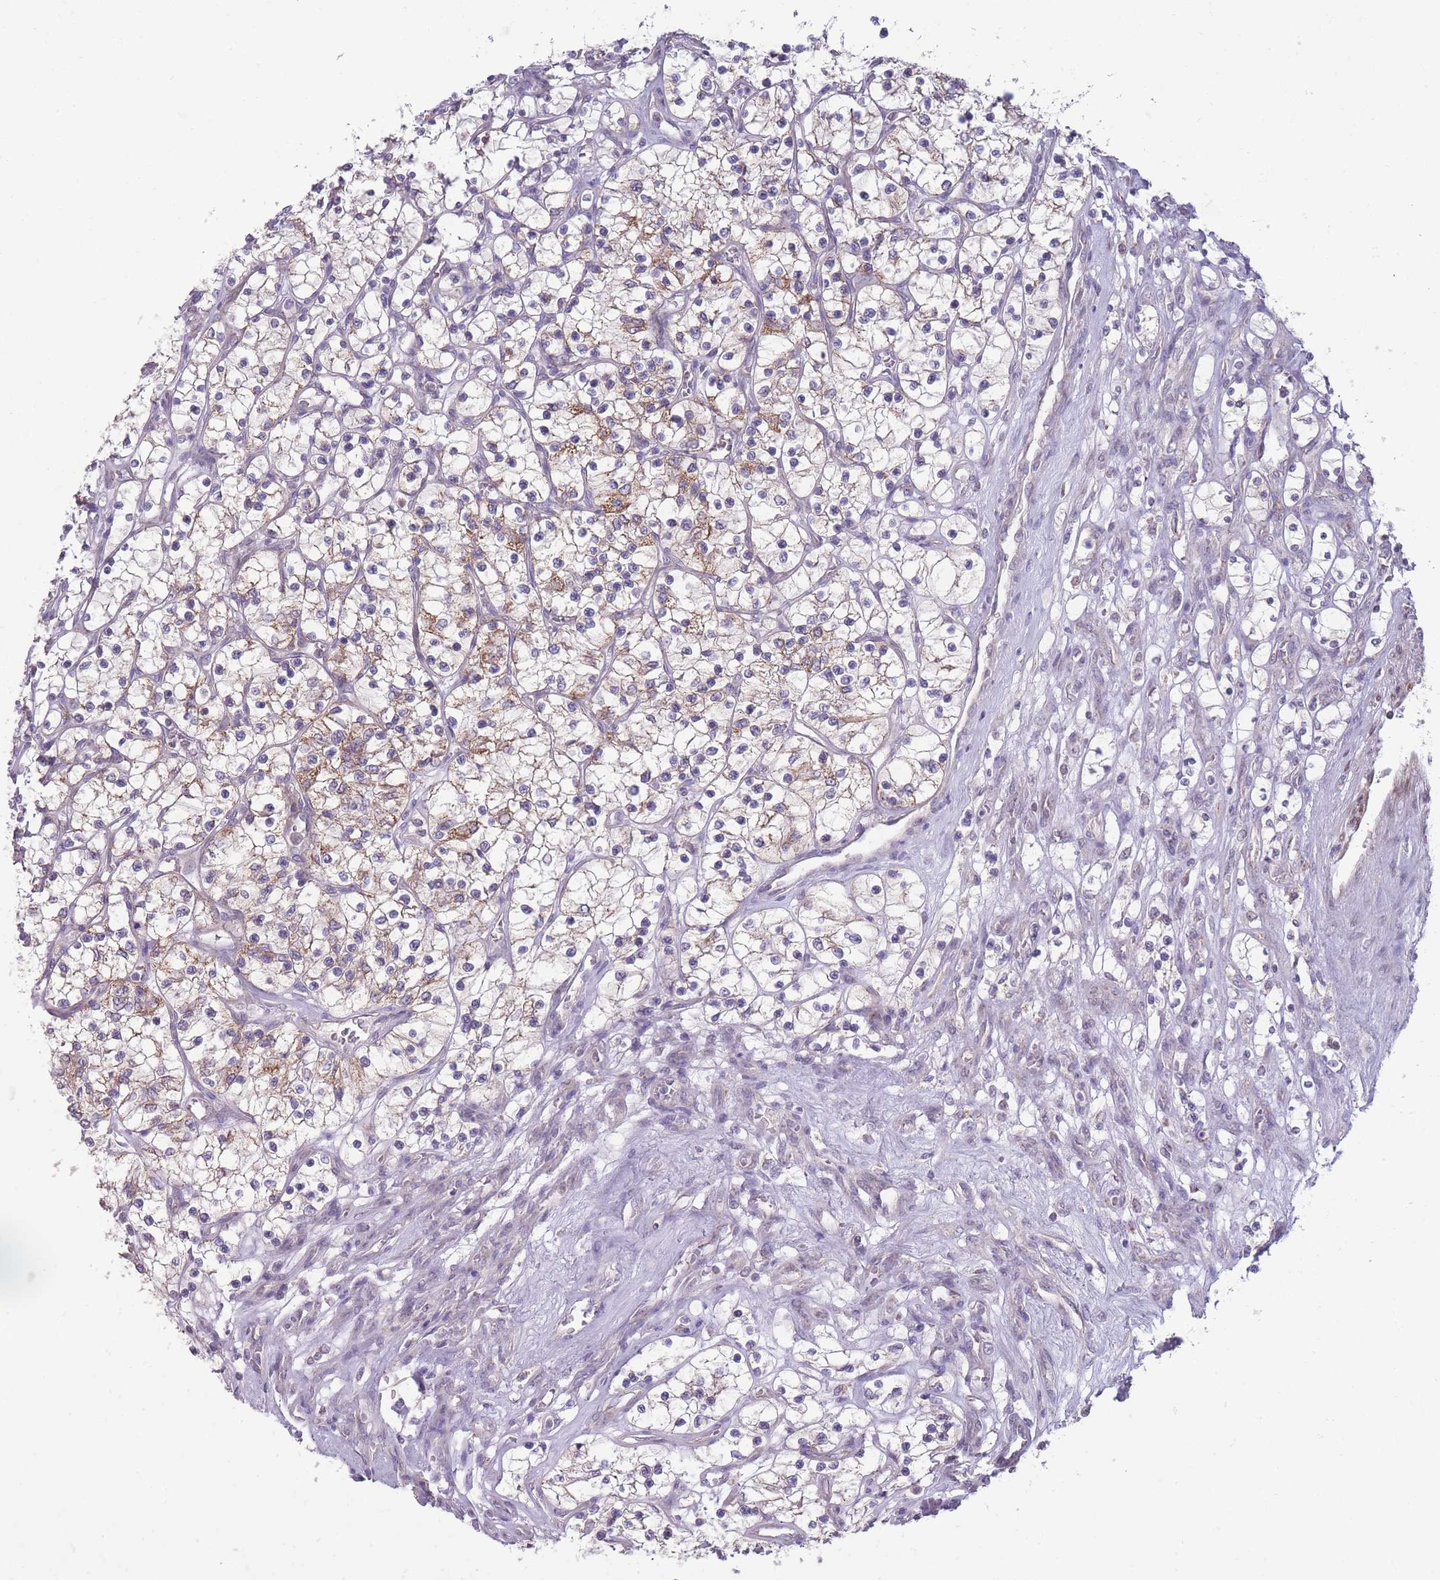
{"staining": {"intensity": "moderate", "quantity": "<25%", "location": "cytoplasmic/membranous"}, "tissue": "renal cancer", "cell_type": "Tumor cells", "image_type": "cancer", "snomed": [{"axis": "morphology", "description": "Adenocarcinoma, NOS"}, {"axis": "topography", "description": "Kidney"}], "caption": "Moderate cytoplasmic/membranous positivity is identified in about <25% of tumor cells in adenocarcinoma (renal).", "gene": "MCIDAS", "patient": {"sex": "female", "age": 69}}